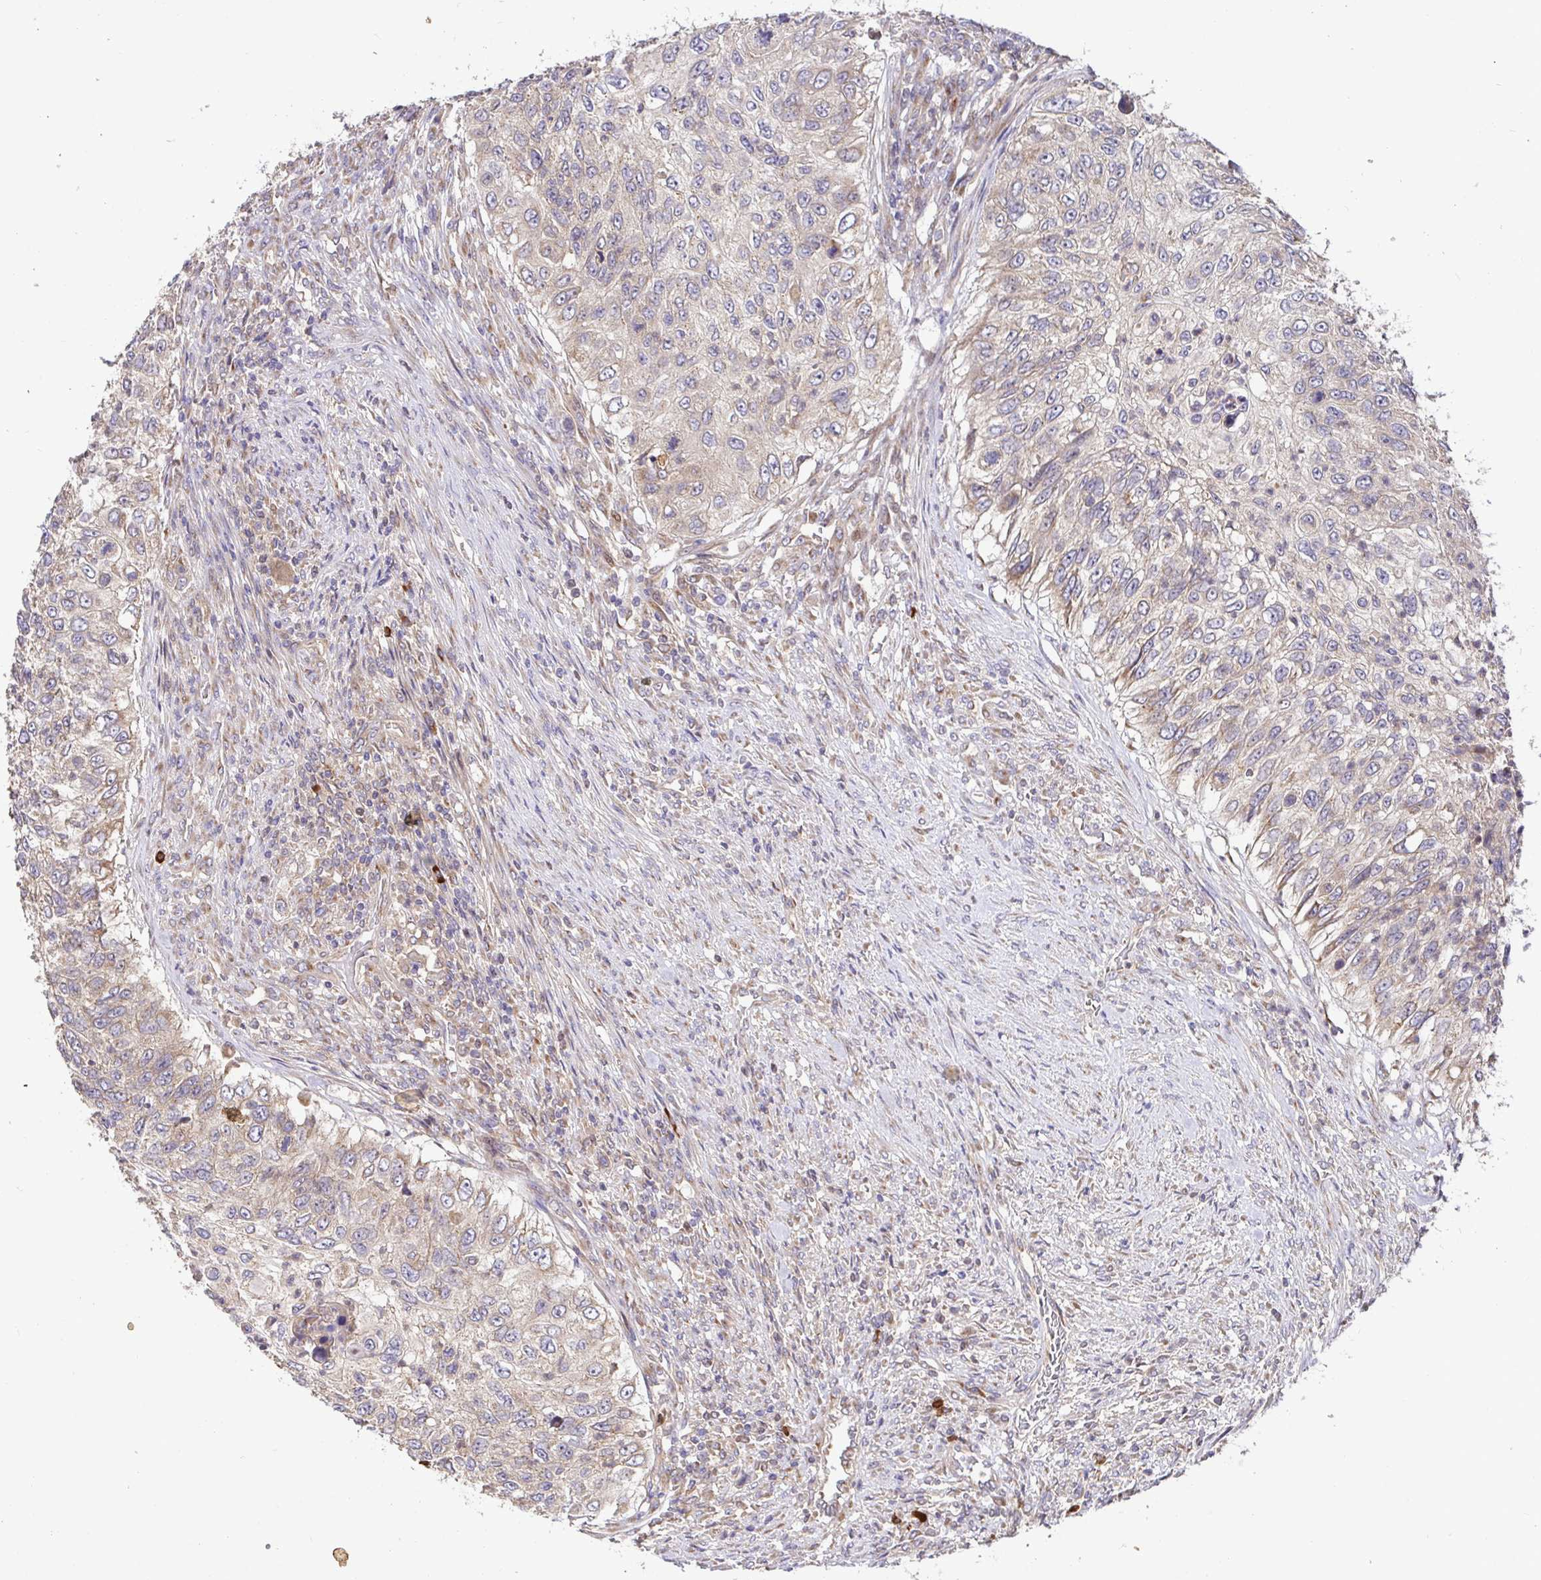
{"staining": {"intensity": "weak", "quantity": "<25%", "location": "cytoplasmic/membranous"}, "tissue": "urothelial cancer", "cell_type": "Tumor cells", "image_type": "cancer", "snomed": [{"axis": "morphology", "description": "Urothelial carcinoma, High grade"}, {"axis": "topography", "description": "Urinary bladder"}], "caption": "IHC image of neoplastic tissue: human high-grade urothelial carcinoma stained with DAB exhibits no significant protein expression in tumor cells. (Stains: DAB immunohistochemistry with hematoxylin counter stain, Microscopy: brightfield microscopy at high magnification).", "gene": "ELP1", "patient": {"sex": "female", "age": 60}}